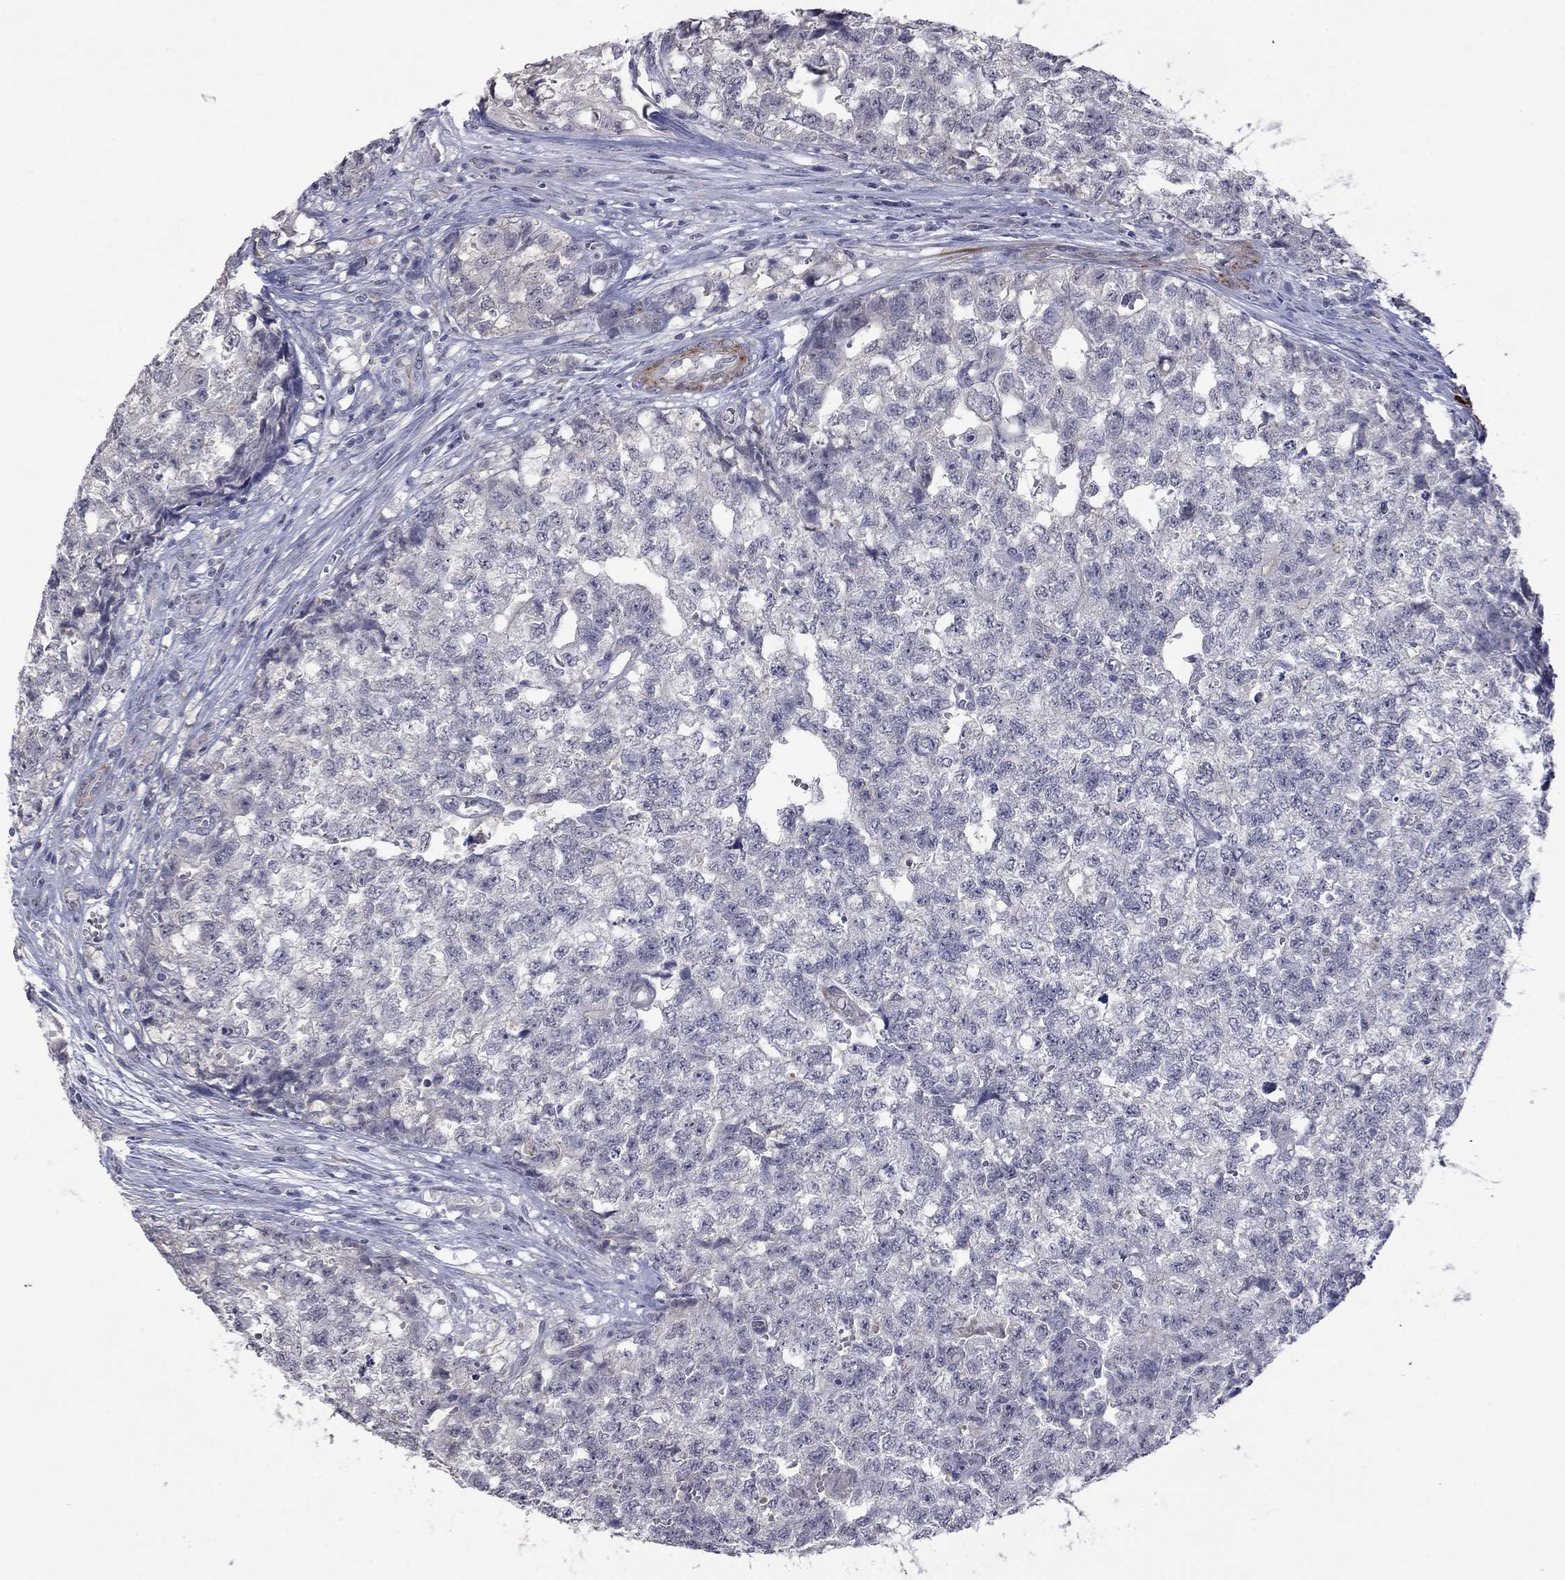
{"staining": {"intensity": "negative", "quantity": "none", "location": "none"}, "tissue": "testis cancer", "cell_type": "Tumor cells", "image_type": "cancer", "snomed": [{"axis": "morphology", "description": "Seminoma, NOS"}, {"axis": "morphology", "description": "Carcinoma, Embryonal, NOS"}, {"axis": "topography", "description": "Testis"}], "caption": "Testis cancer stained for a protein using IHC exhibits no positivity tumor cells.", "gene": "IP6K3", "patient": {"sex": "male", "age": 22}}